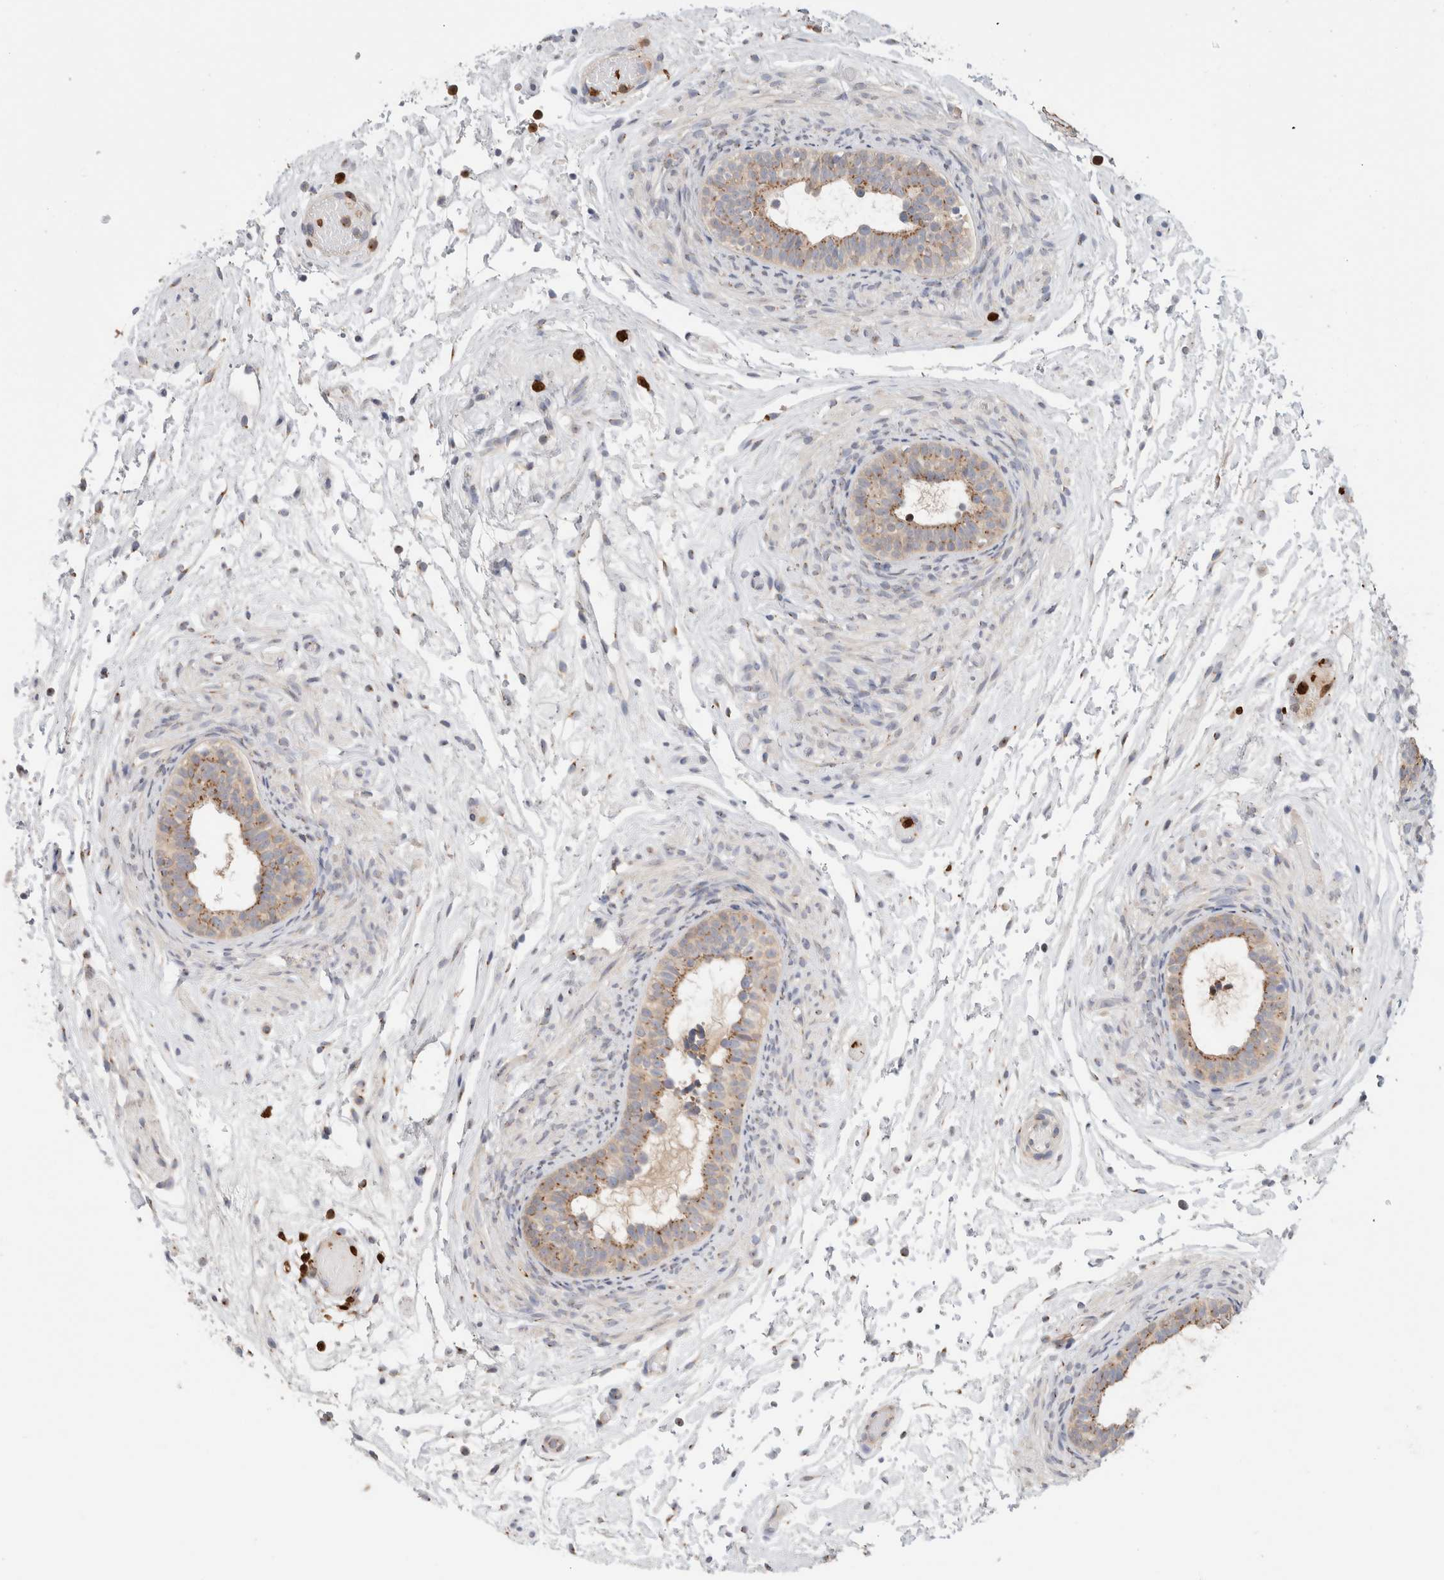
{"staining": {"intensity": "moderate", "quantity": ">75%", "location": "cytoplasmic/membranous"}, "tissue": "epididymis", "cell_type": "Glandular cells", "image_type": "normal", "snomed": [{"axis": "morphology", "description": "Normal tissue, NOS"}, {"axis": "topography", "description": "Epididymis"}], "caption": "About >75% of glandular cells in unremarkable human epididymis show moderate cytoplasmic/membranous protein staining as visualized by brown immunohistochemical staining.", "gene": "P4HA1", "patient": {"sex": "male", "age": 5}}